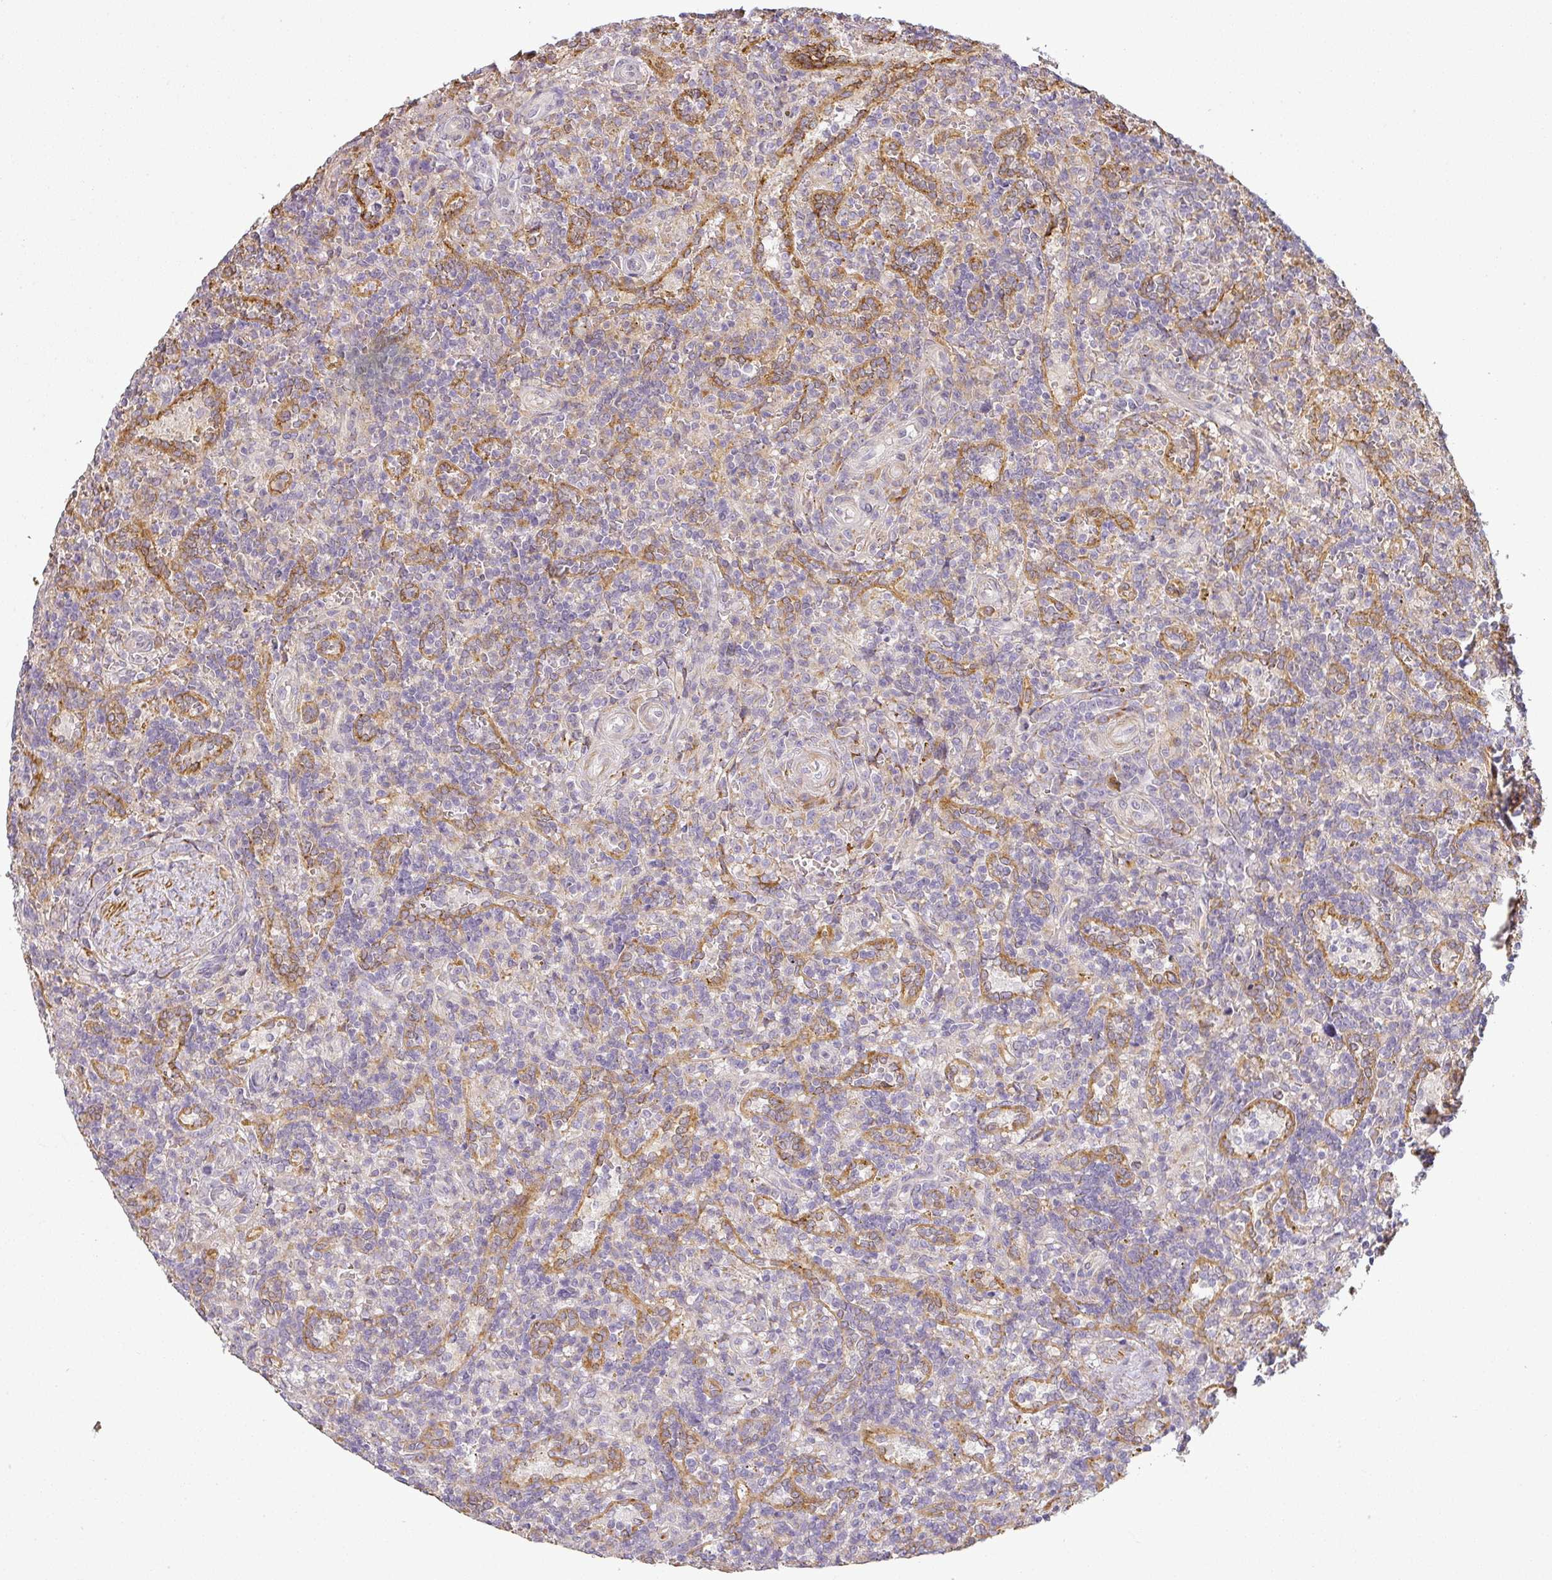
{"staining": {"intensity": "negative", "quantity": "none", "location": "none"}, "tissue": "lymphoma", "cell_type": "Tumor cells", "image_type": "cancer", "snomed": [{"axis": "morphology", "description": "Malignant lymphoma, non-Hodgkin's type, Low grade"}, {"axis": "topography", "description": "Spleen"}], "caption": "Tumor cells show no significant expression in low-grade malignant lymphoma, non-Hodgkin's type.", "gene": "CCDC144A", "patient": {"sex": "male", "age": 67}}